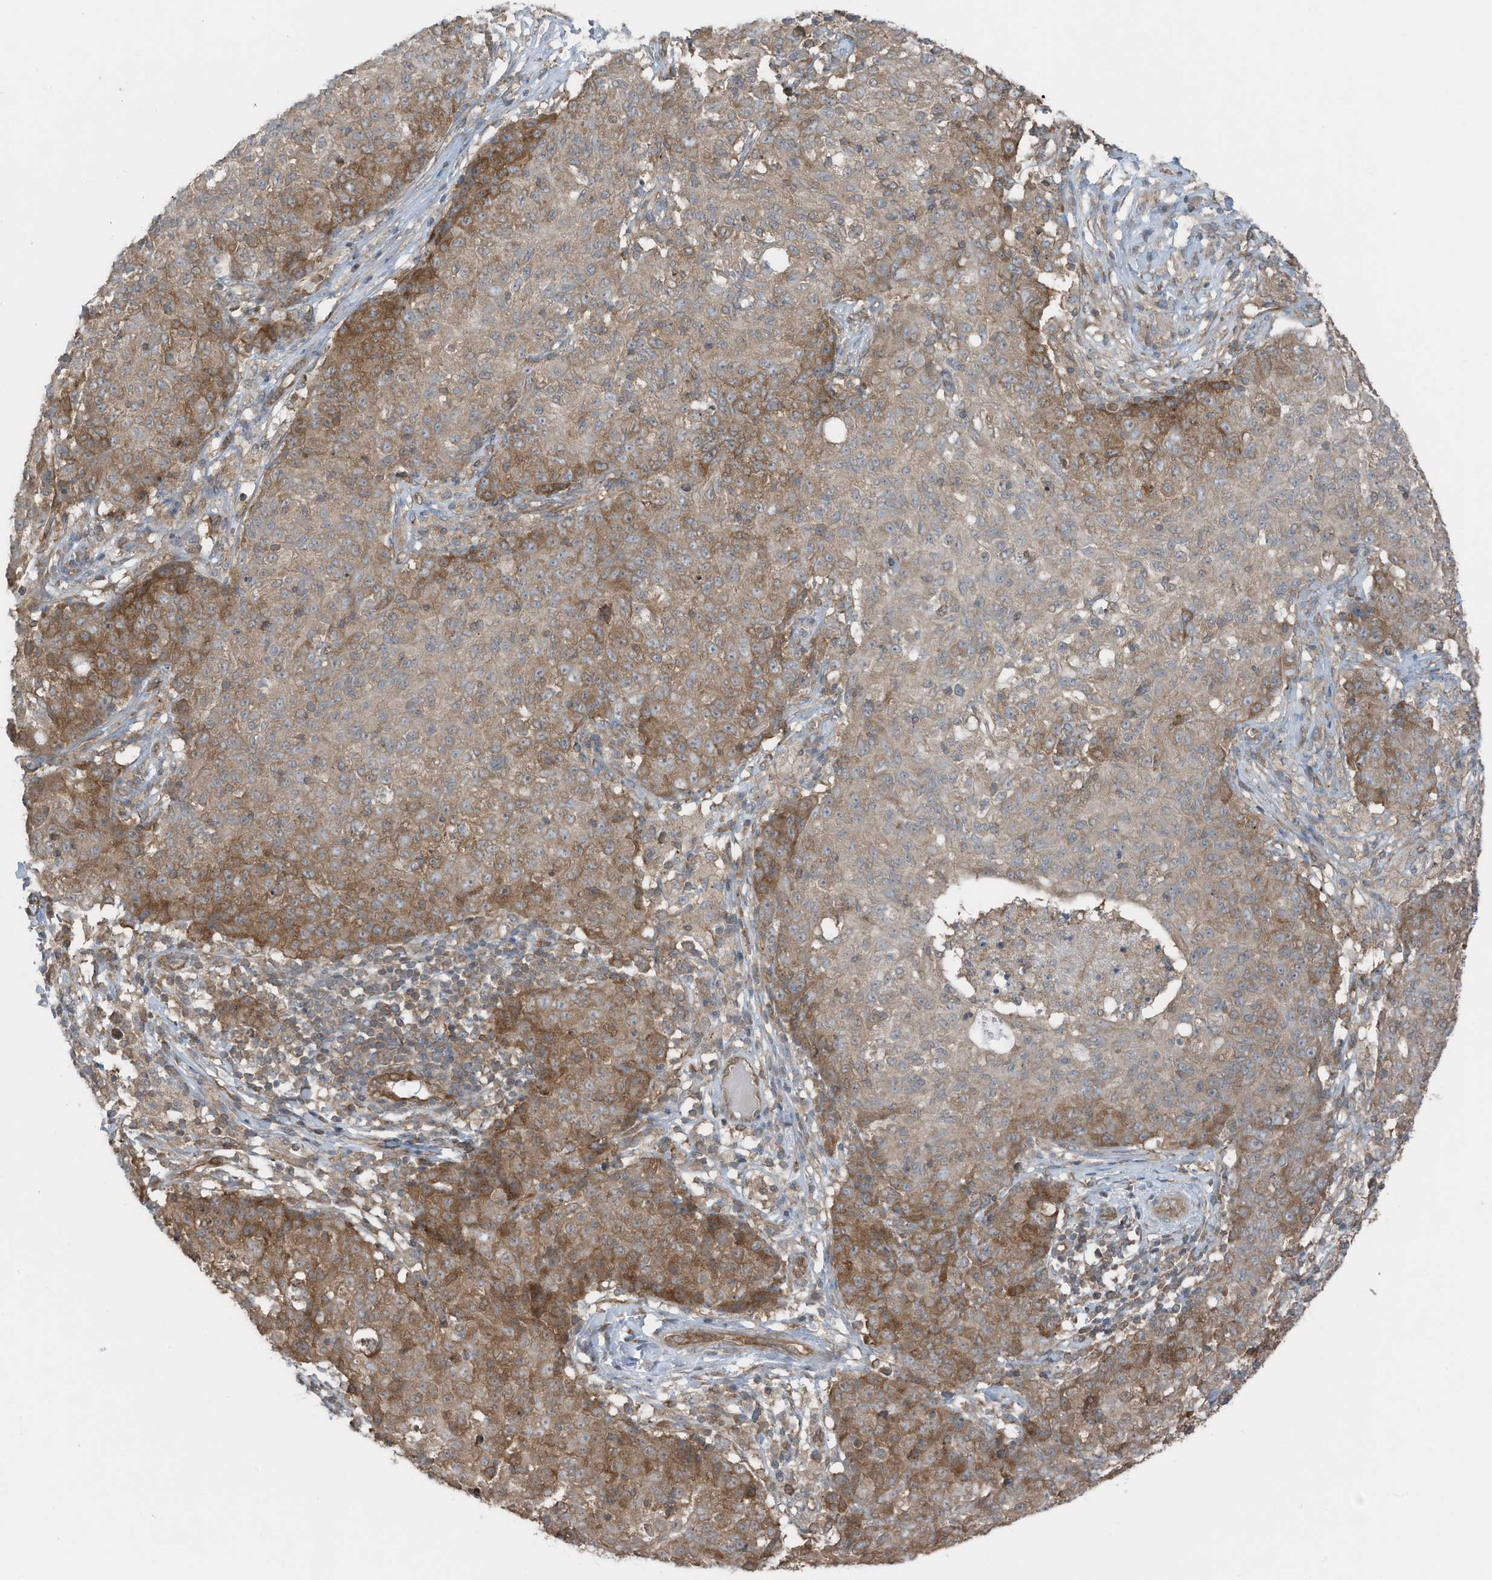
{"staining": {"intensity": "moderate", "quantity": ">75%", "location": "cytoplasmic/membranous"}, "tissue": "ovarian cancer", "cell_type": "Tumor cells", "image_type": "cancer", "snomed": [{"axis": "morphology", "description": "Carcinoma, endometroid"}, {"axis": "topography", "description": "Ovary"}], "caption": "Tumor cells display medium levels of moderate cytoplasmic/membranous staining in about >75% of cells in ovarian cancer. The protein of interest is shown in brown color, while the nuclei are stained blue.", "gene": "TXNDC9", "patient": {"sex": "female", "age": 42}}